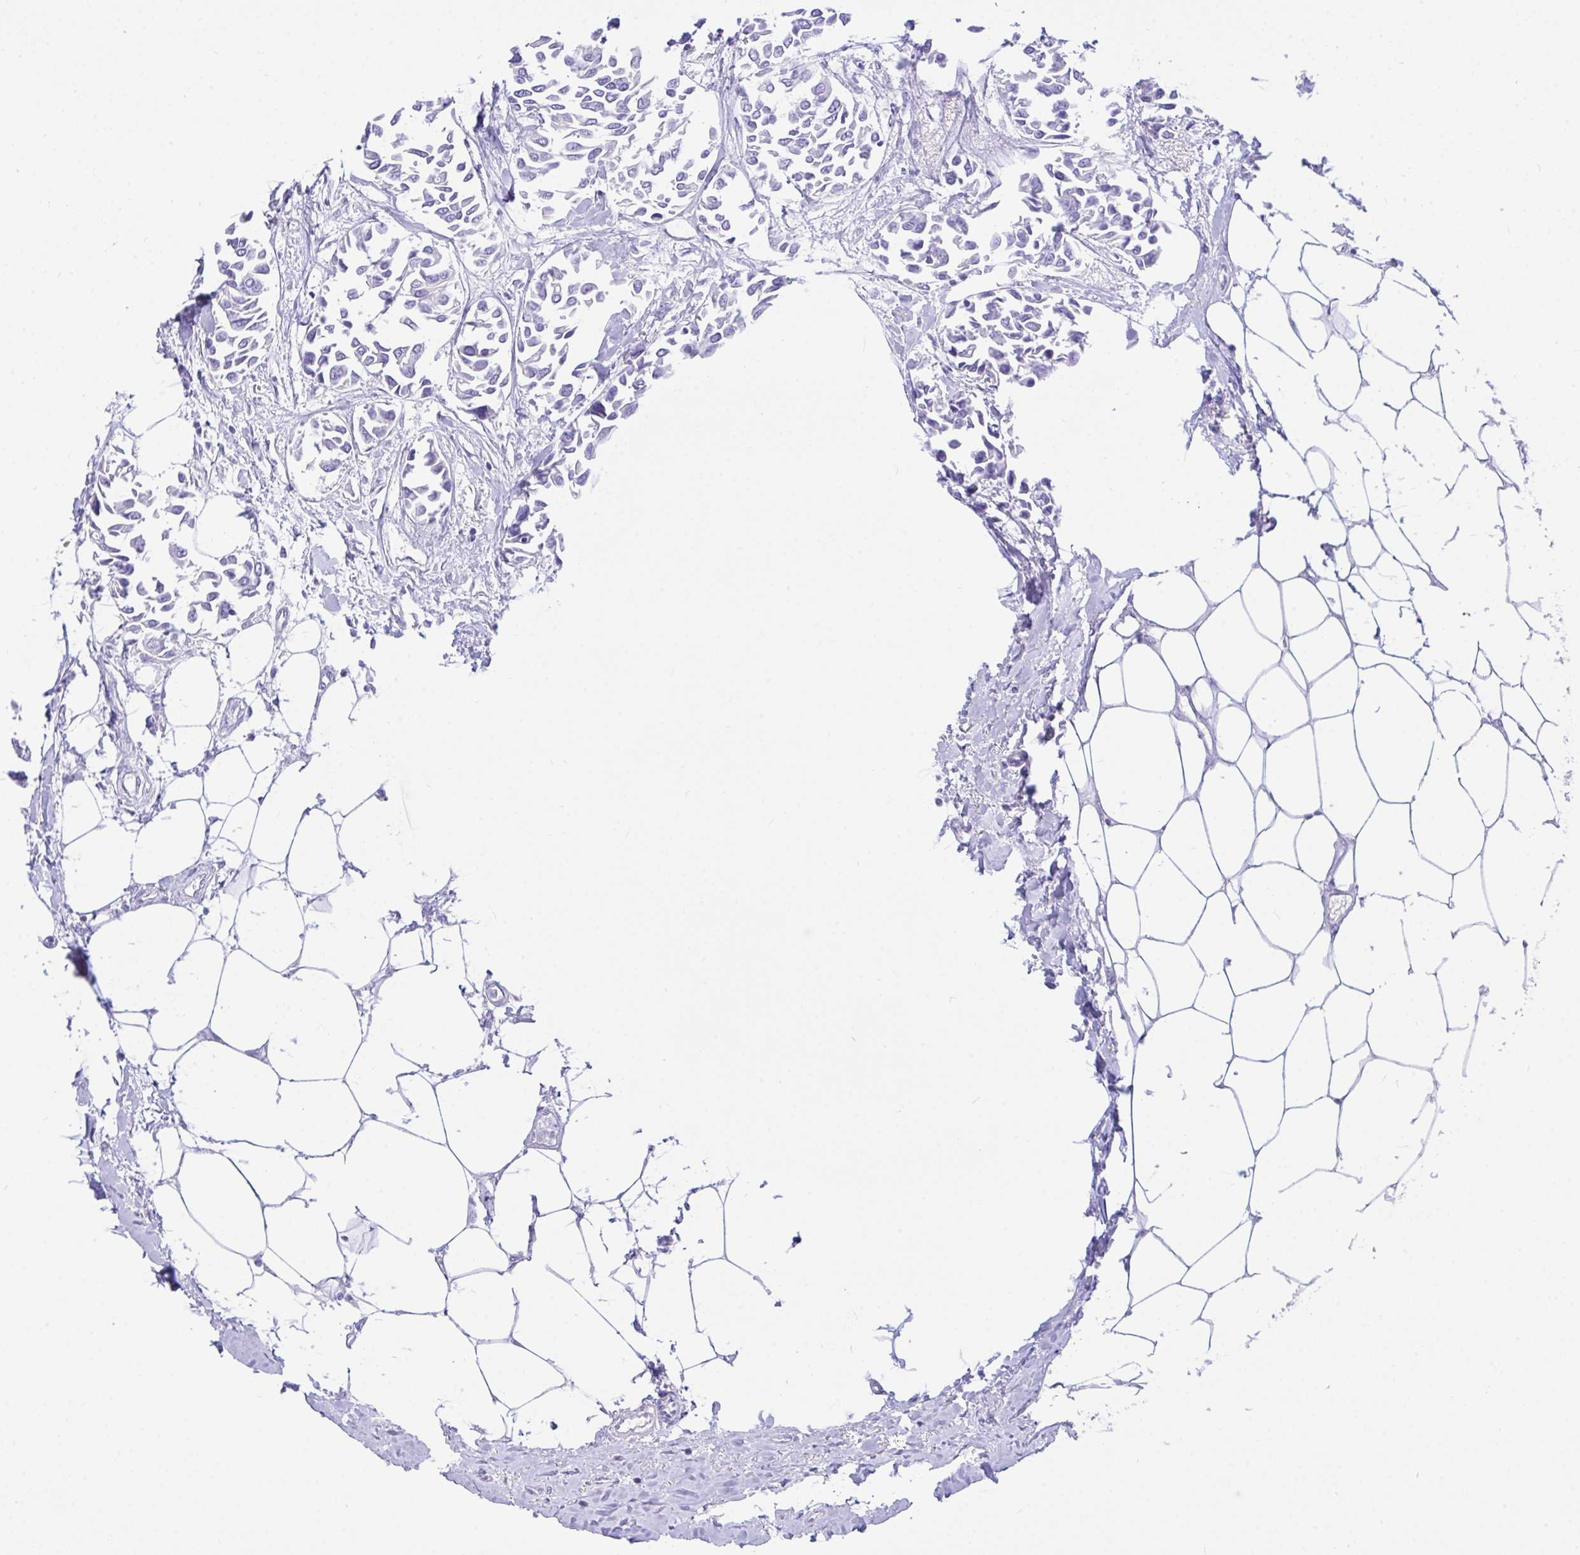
{"staining": {"intensity": "negative", "quantity": "none", "location": "none"}, "tissue": "breast cancer", "cell_type": "Tumor cells", "image_type": "cancer", "snomed": [{"axis": "morphology", "description": "Duct carcinoma"}, {"axis": "topography", "description": "Breast"}], "caption": "High power microscopy photomicrograph of an IHC image of breast cancer (invasive ductal carcinoma), revealing no significant staining in tumor cells.", "gene": "BEST4", "patient": {"sex": "female", "age": 54}}